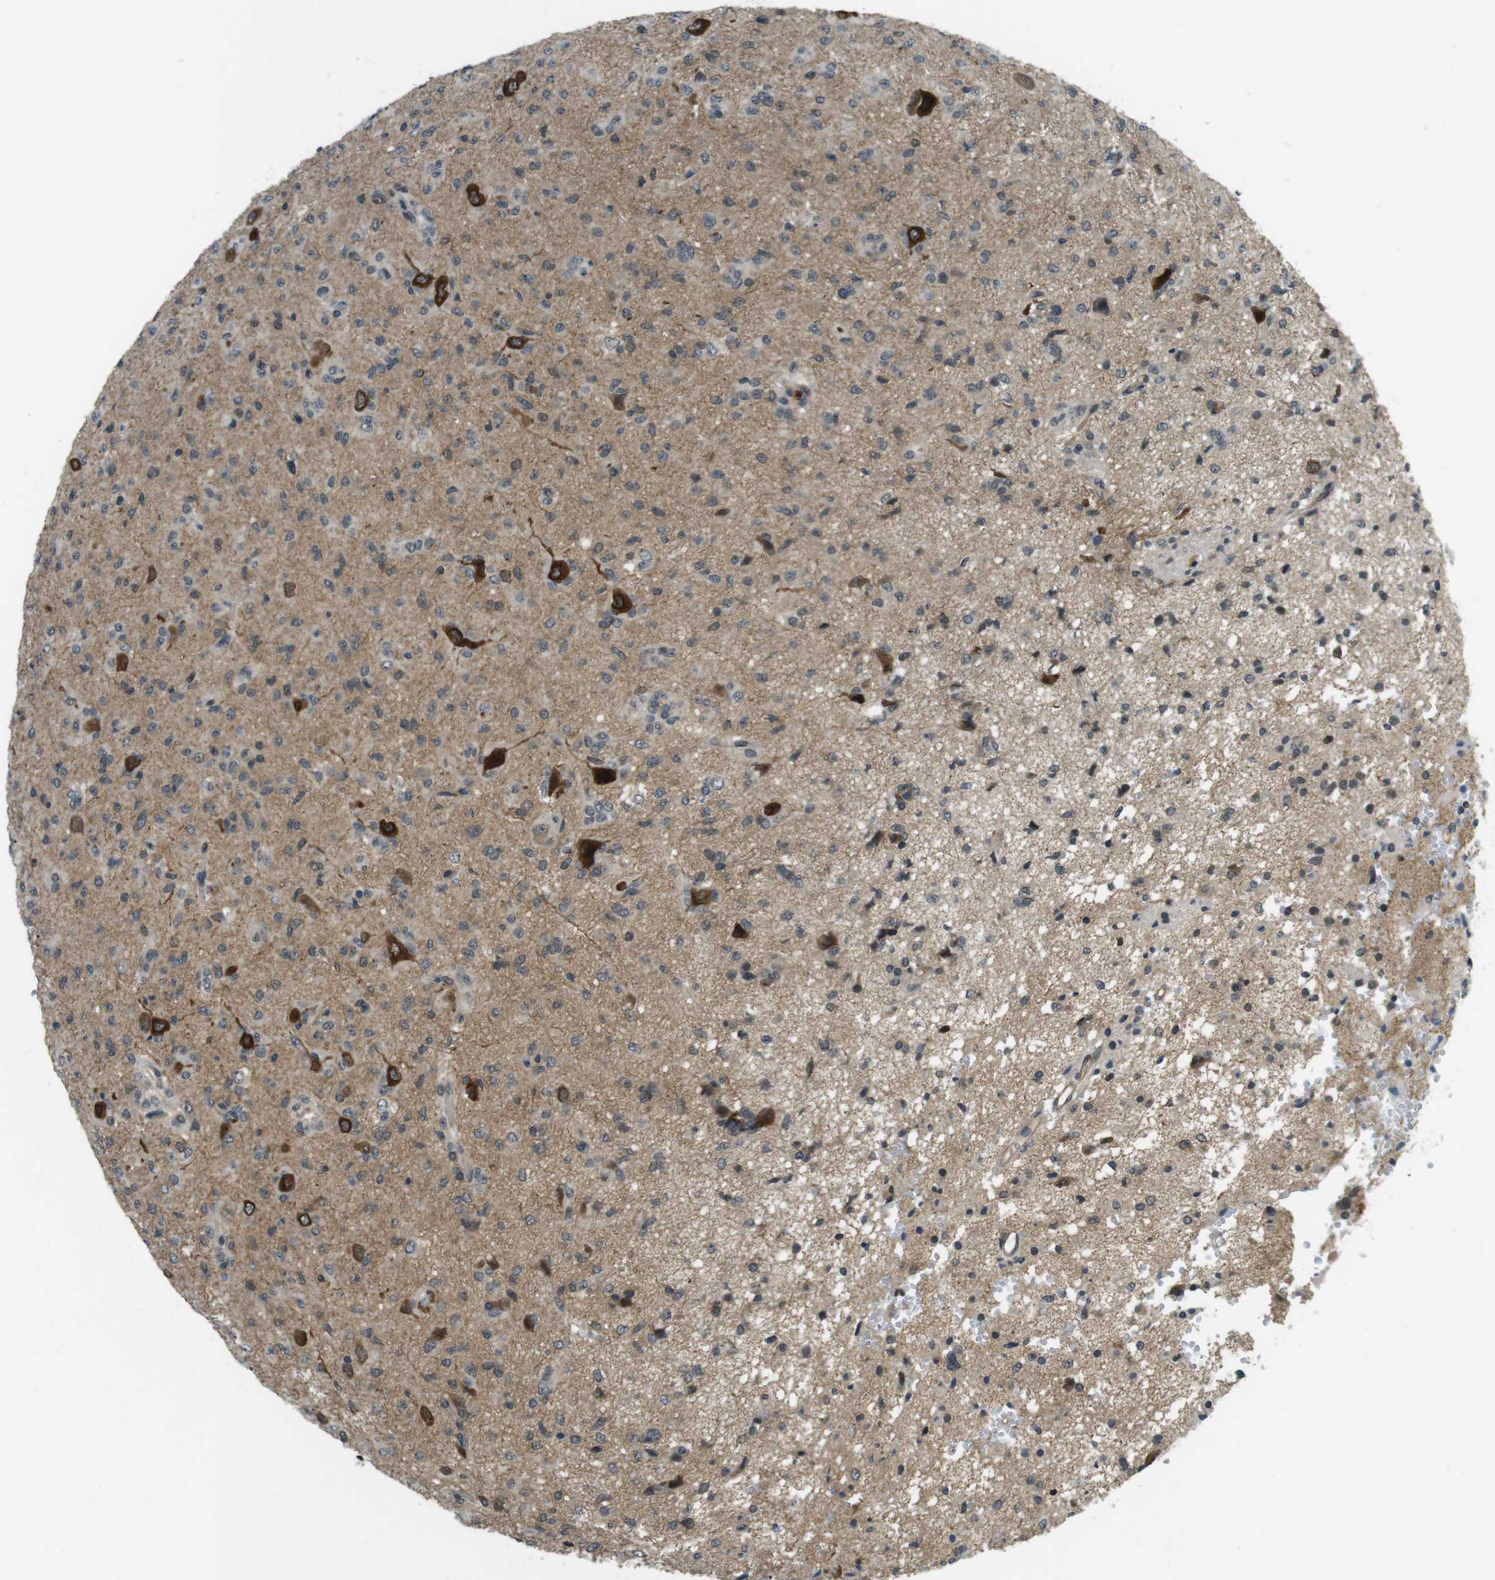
{"staining": {"intensity": "moderate", "quantity": "25%-75%", "location": "cytoplasmic/membranous"}, "tissue": "glioma", "cell_type": "Tumor cells", "image_type": "cancer", "snomed": [{"axis": "morphology", "description": "Glioma, malignant, High grade"}, {"axis": "topography", "description": "Brain"}], "caption": "Human glioma stained for a protein (brown) shows moderate cytoplasmic/membranous positive positivity in about 25%-75% of tumor cells.", "gene": "TIAM2", "patient": {"sex": "female", "age": 59}}